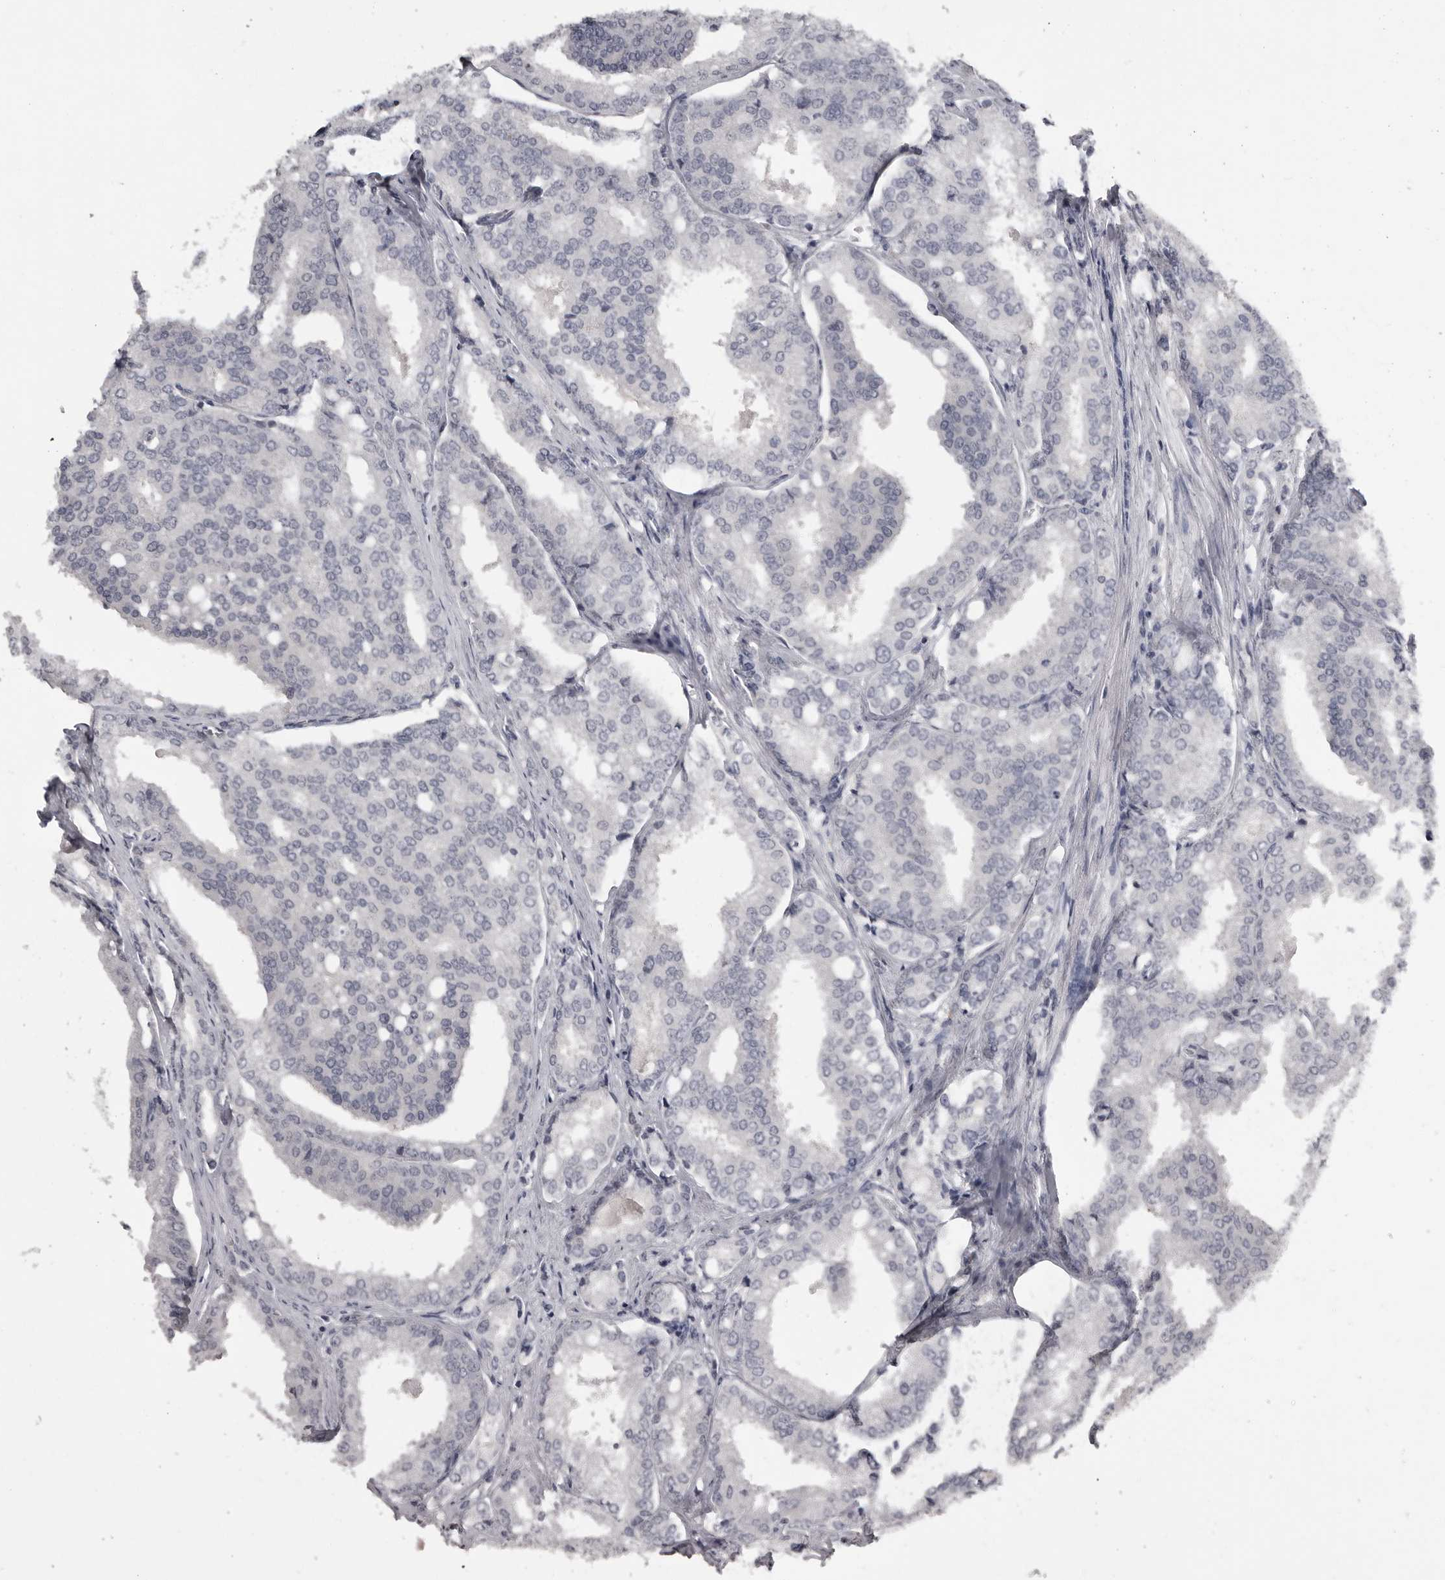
{"staining": {"intensity": "negative", "quantity": "none", "location": "none"}, "tissue": "prostate cancer", "cell_type": "Tumor cells", "image_type": "cancer", "snomed": [{"axis": "morphology", "description": "Adenocarcinoma, High grade"}, {"axis": "topography", "description": "Prostate"}], "caption": "High magnification brightfield microscopy of prostate high-grade adenocarcinoma stained with DAB (brown) and counterstained with hematoxylin (blue): tumor cells show no significant expression. Brightfield microscopy of IHC stained with DAB (brown) and hematoxylin (blue), captured at high magnification.", "gene": "MRTO4", "patient": {"sex": "male", "age": 50}}